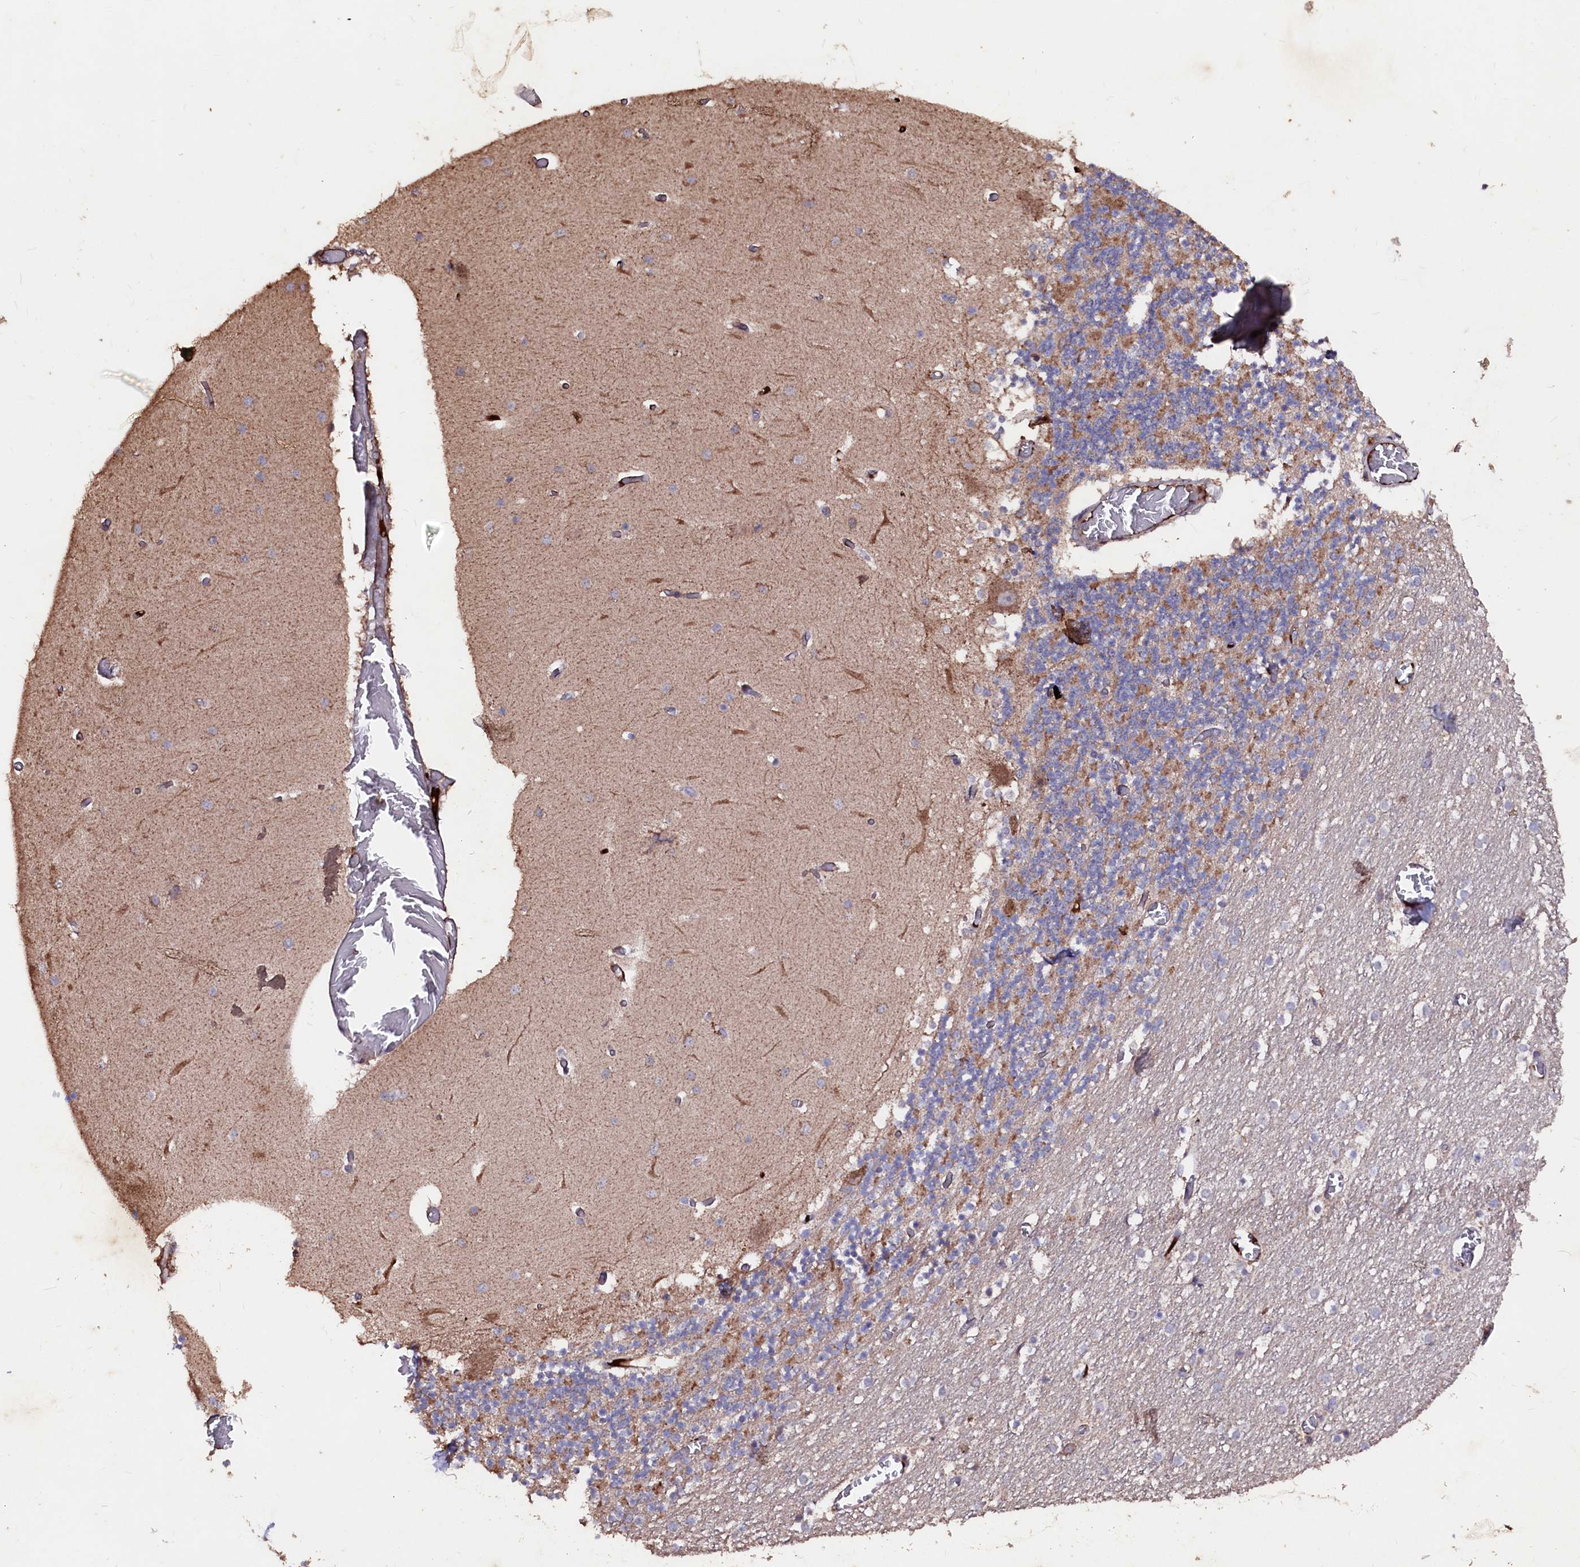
{"staining": {"intensity": "moderate", "quantity": ">75%", "location": "cytoplasmic/membranous"}, "tissue": "cerebellum", "cell_type": "Cells in granular layer", "image_type": "normal", "snomed": [{"axis": "morphology", "description": "Normal tissue, NOS"}, {"axis": "topography", "description": "Cerebellum"}], "caption": "High-magnification brightfield microscopy of benign cerebellum stained with DAB (brown) and counterstained with hematoxylin (blue). cells in granular layer exhibit moderate cytoplasmic/membranous expression is identified in approximately>75% of cells.", "gene": "MYO1H", "patient": {"sex": "female", "age": 28}}